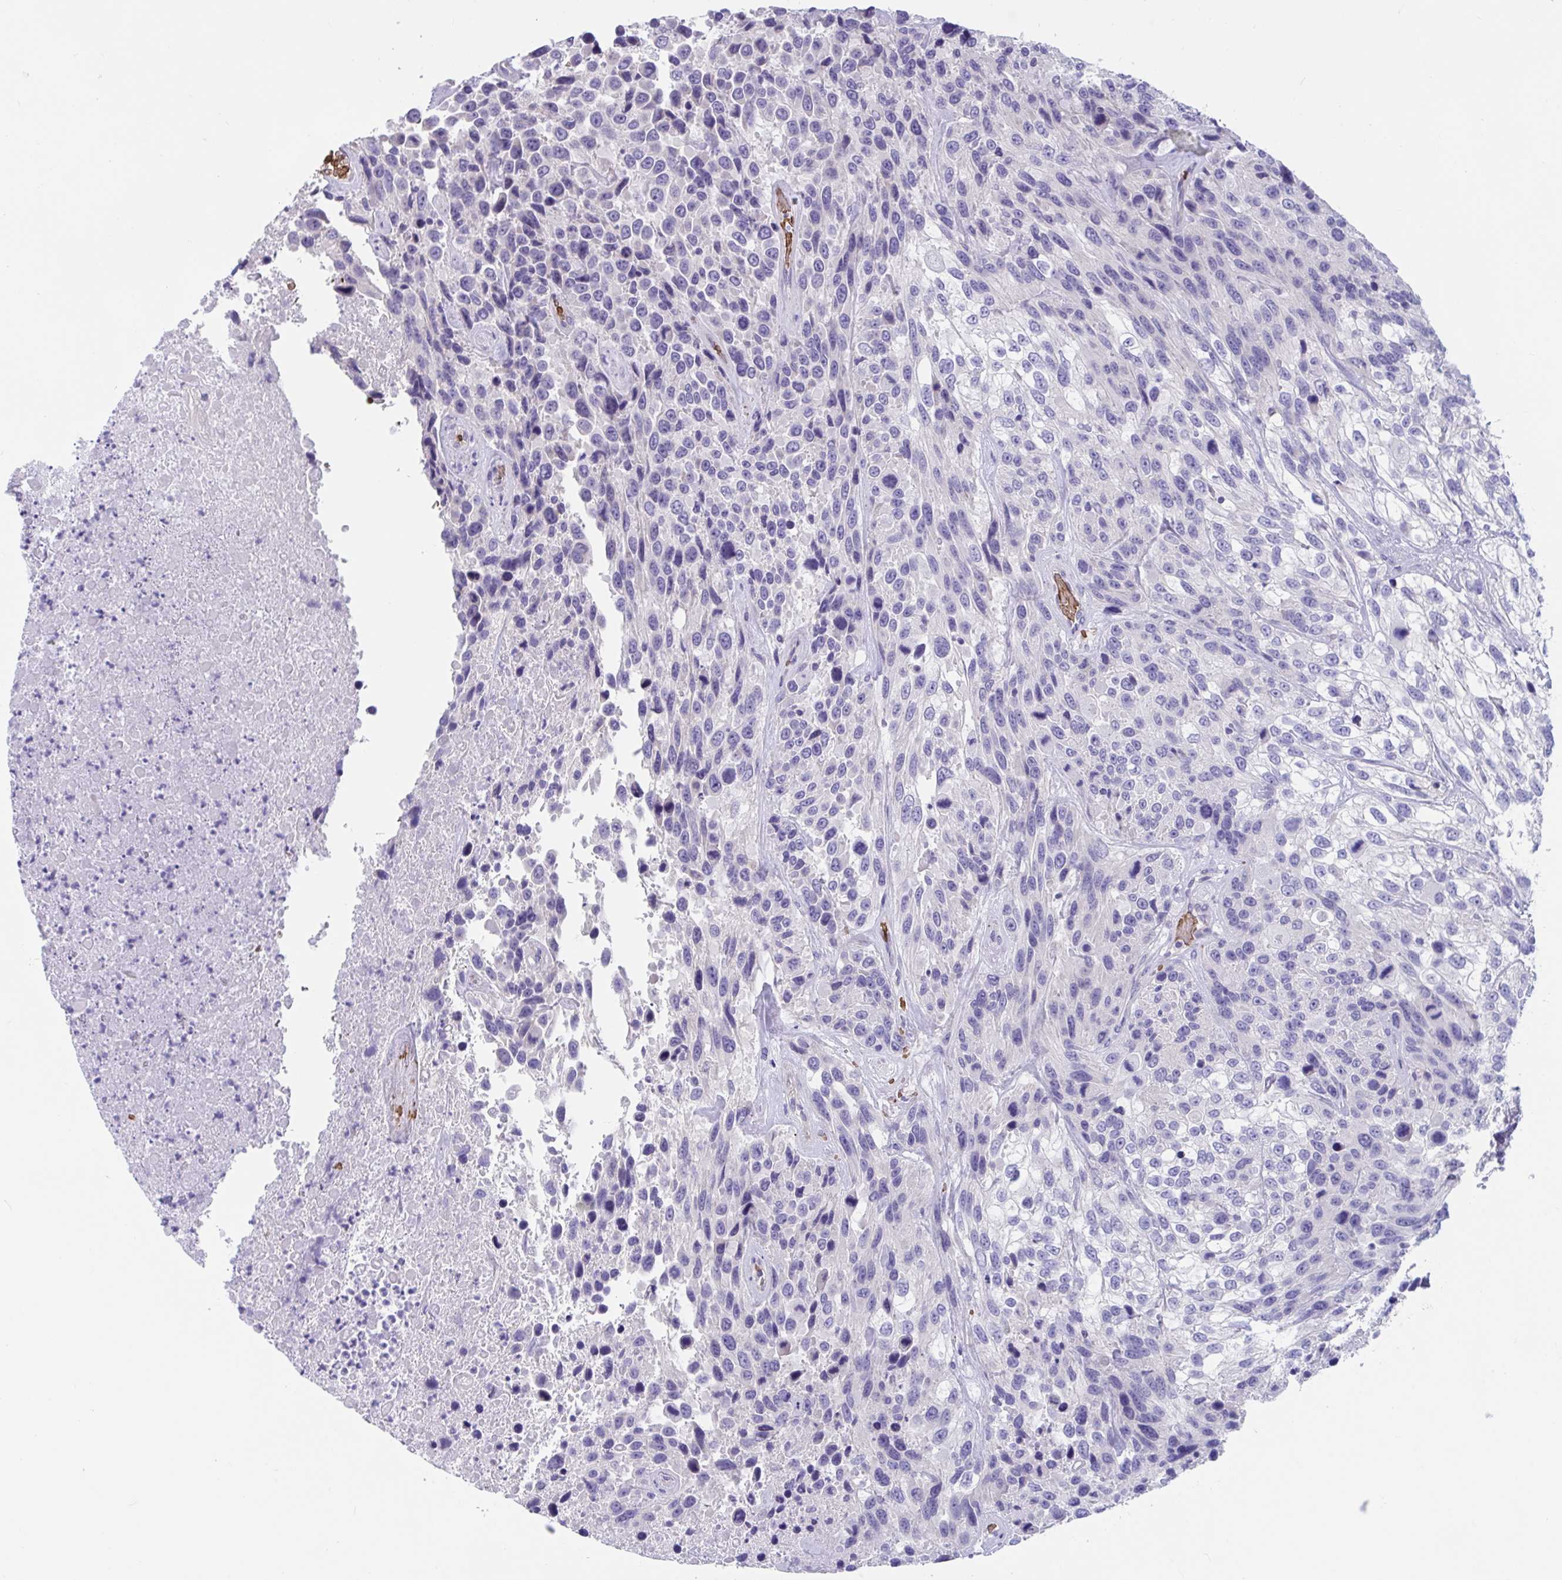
{"staining": {"intensity": "negative", "quantity": "none", "location": "none"}, "tissue": "urothelial cancer", "cell_type": "Tumor cells", "image_type": "cancer", "snomed": [{"axis": "morphology", "description": "Urothelial carcinoma, High grade"}, {"axis": "topography", "description": "Urinary bladder"}], "caption": "A high-resolution micrograph shows immunohistochemistry (IHC) staining of urothelial cancer, which displays no significant staining in tumor cells.", "gene": "TTC30B", "patient": {"sex": "female", "age": 70}}